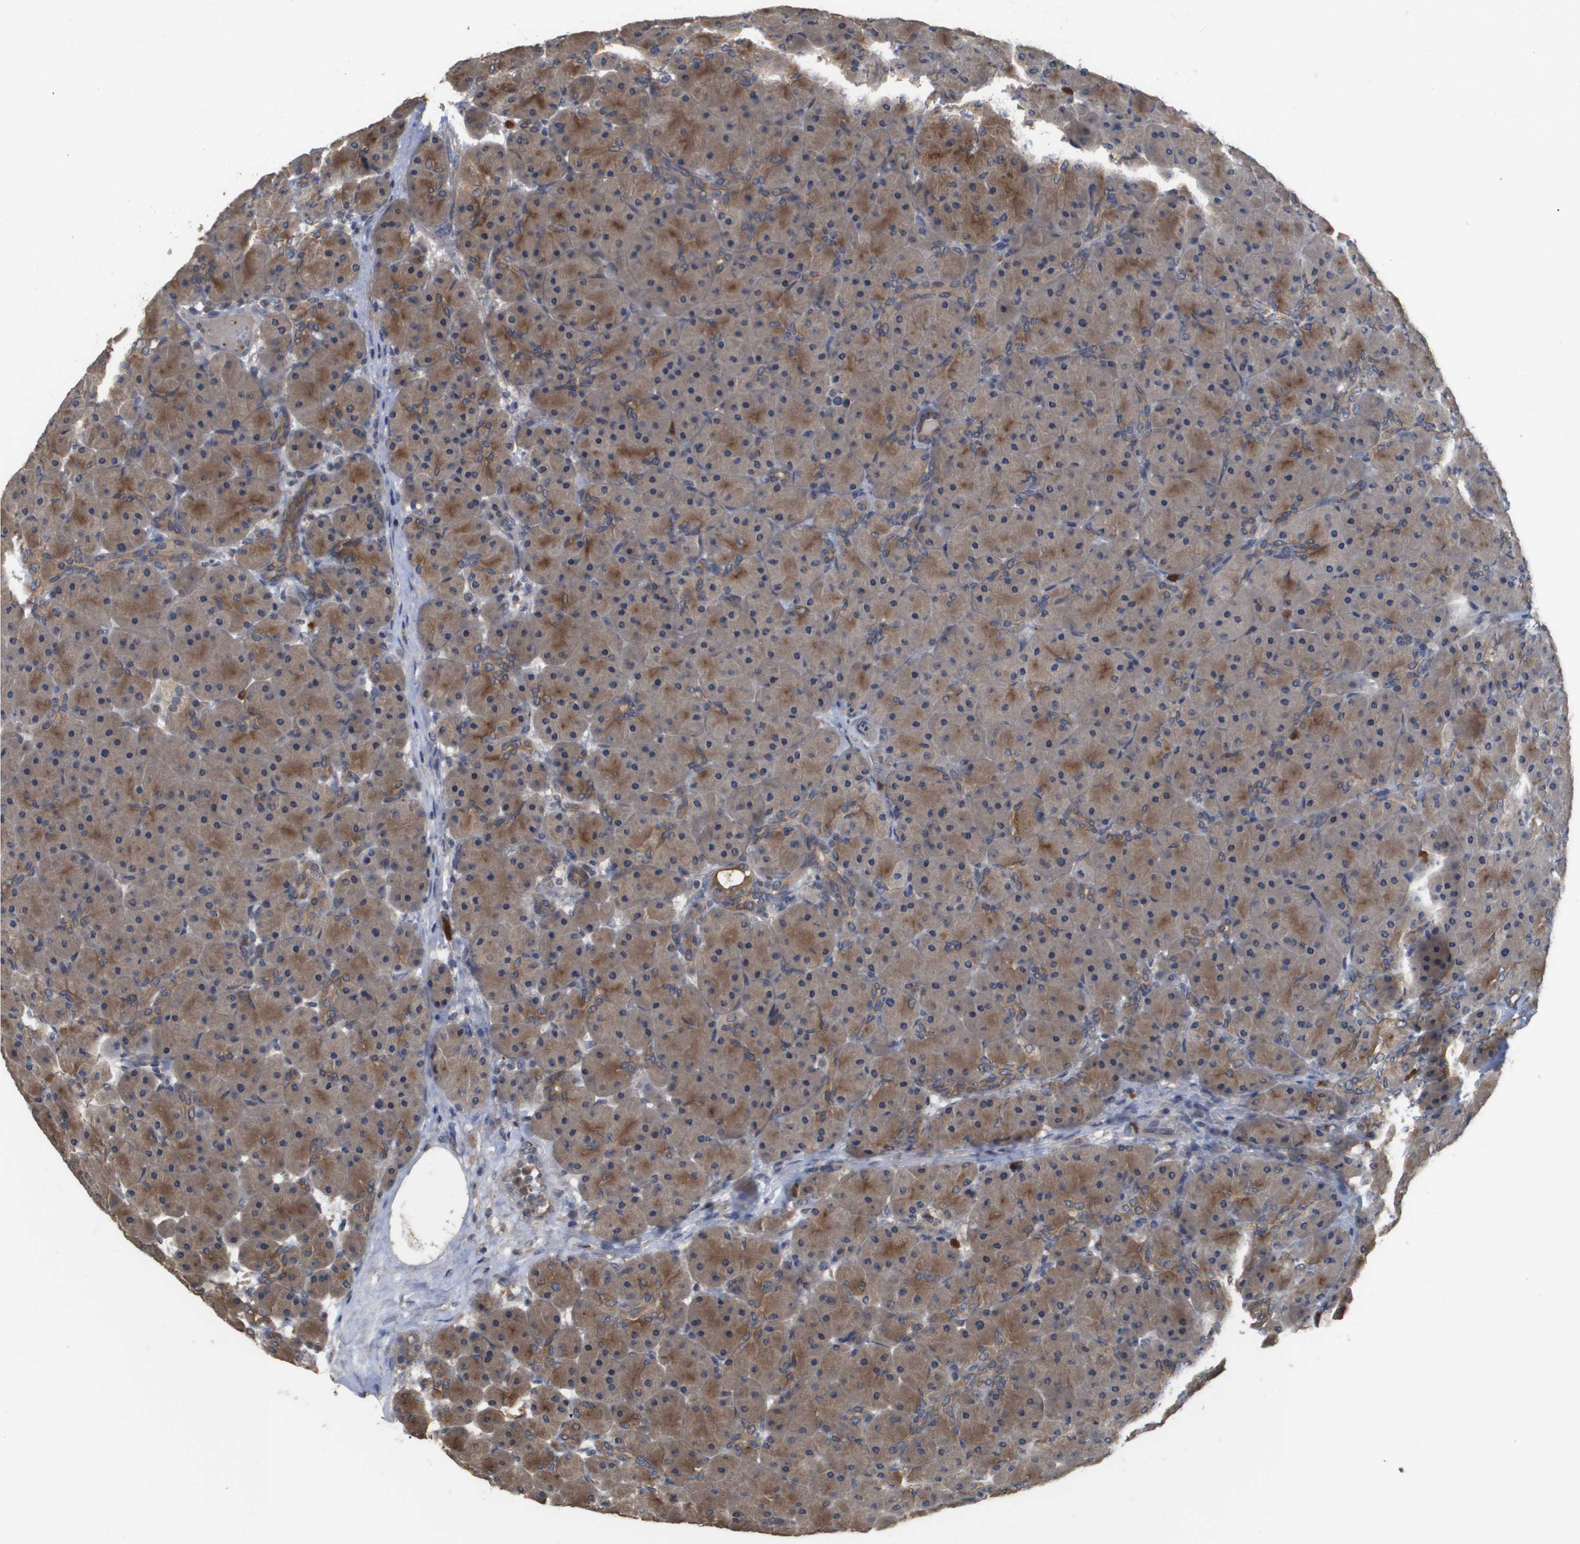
{"staining": {"intensity": "moderate", "quantity": ">75%", "location": "cytoplasmic/membranous"}, "tissue": "pancreas", "cell_type": "Exocrine glandular cells", "image_type": "normal", "snomed": [{"axis": "morphology", "description": "Normal tissue, NOS"}, {"axis": "topography", "description": "Pancreas"}], "caption": "Pancreas stained with DAB (3,3'-diaminobenzidine) immunohistochemistry displays medium levels of moderate cytoplasmic/membranous positivity in approximately >75% of exocrine glandular cells.", "gene": "RAB27B", "patient": {"sex": "male", "age": 66}}